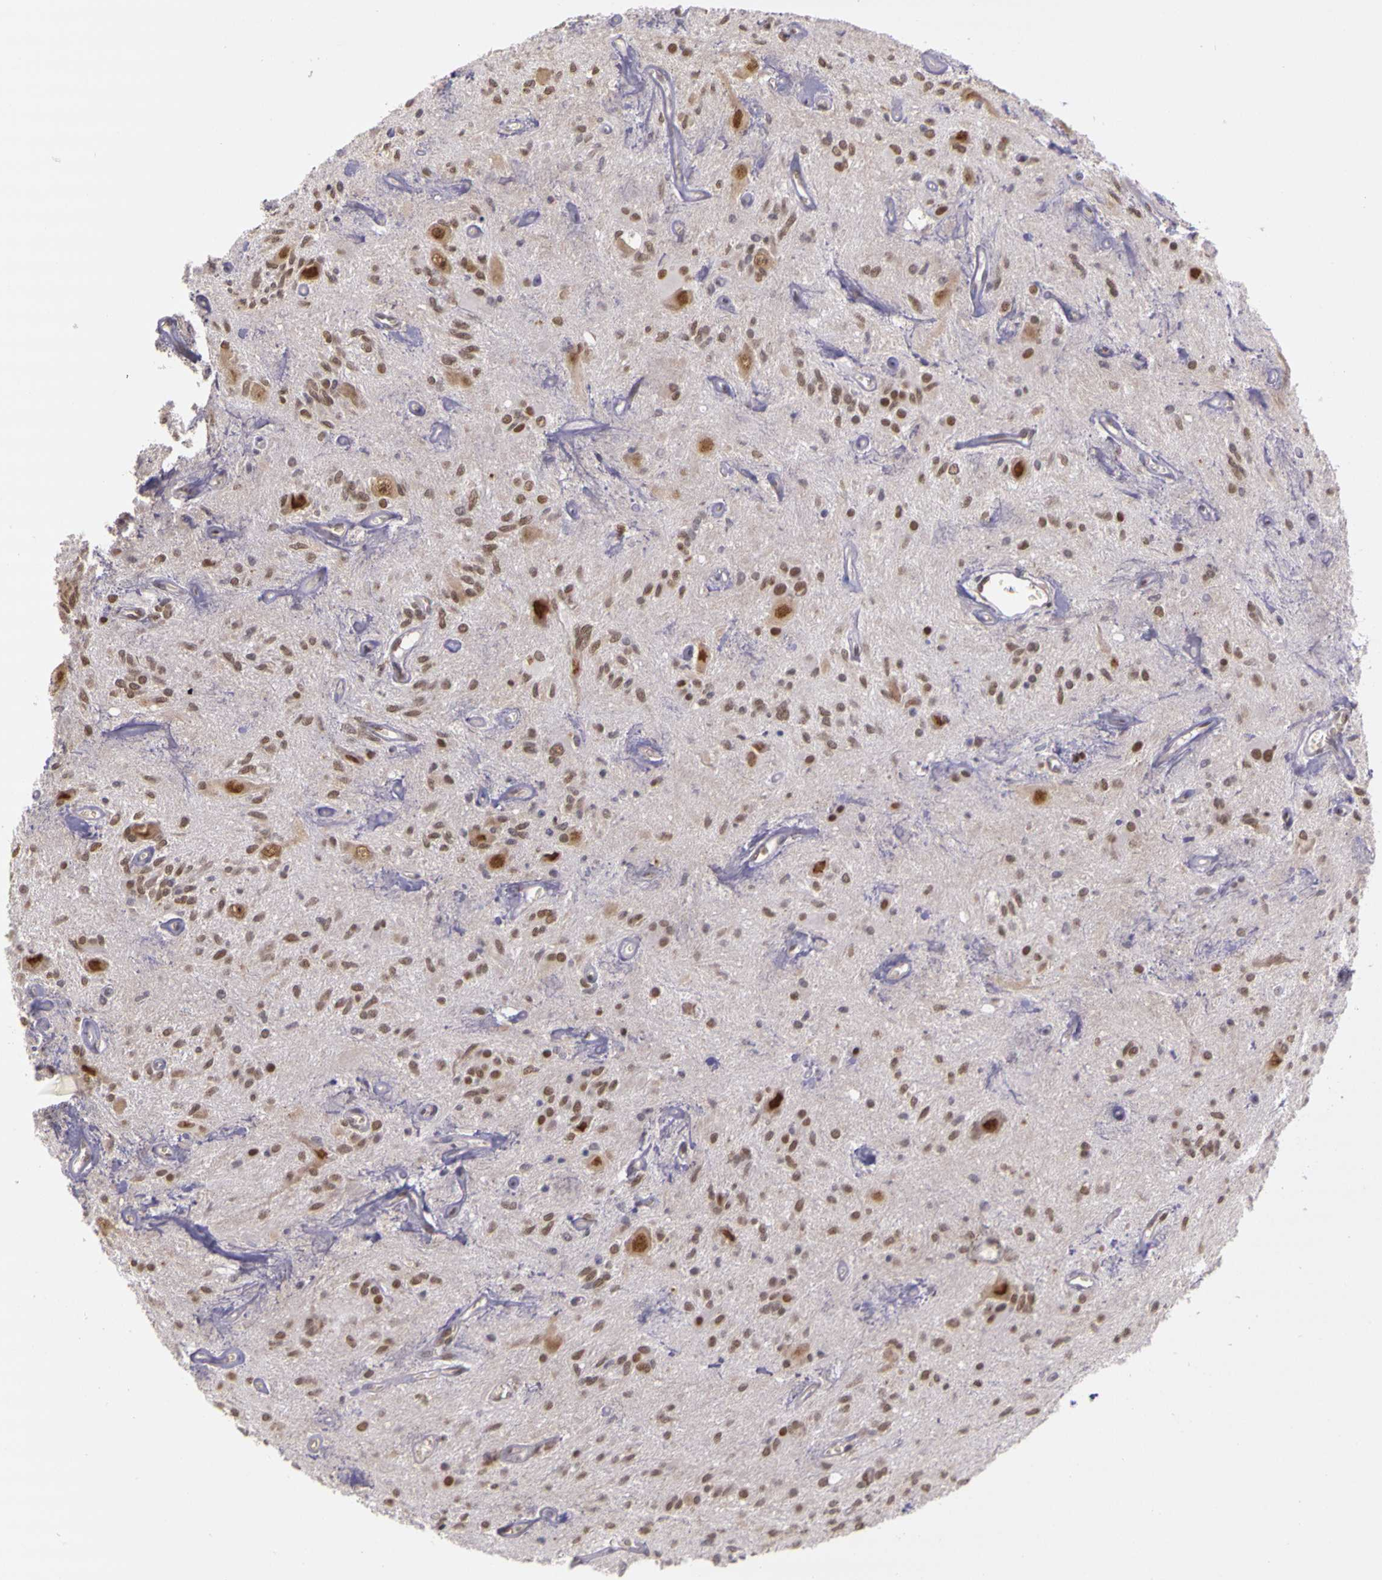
{"staining": {"intensity": "moderate", "quantity": ">75%", "location": "nuclear"}, "tissue": "glioma", "cell_type": "Tumor cells", "image_type": "cancer", "snomed": [{"axis": "morphology", "description": "Glioma, malignant, Low grade"}, {"axis": "topography", "description": "Brain"}], "caption": "Glioma stained for a protein exhibits moderate nuclear positivity in tumor cells. The staining is performed using DAB brown chromogen to label protein expression. The nuclei are counter-stained blue using hematoxylin.", "gene": "WDR13", "patient": {"sex": "female", "age": 15}}